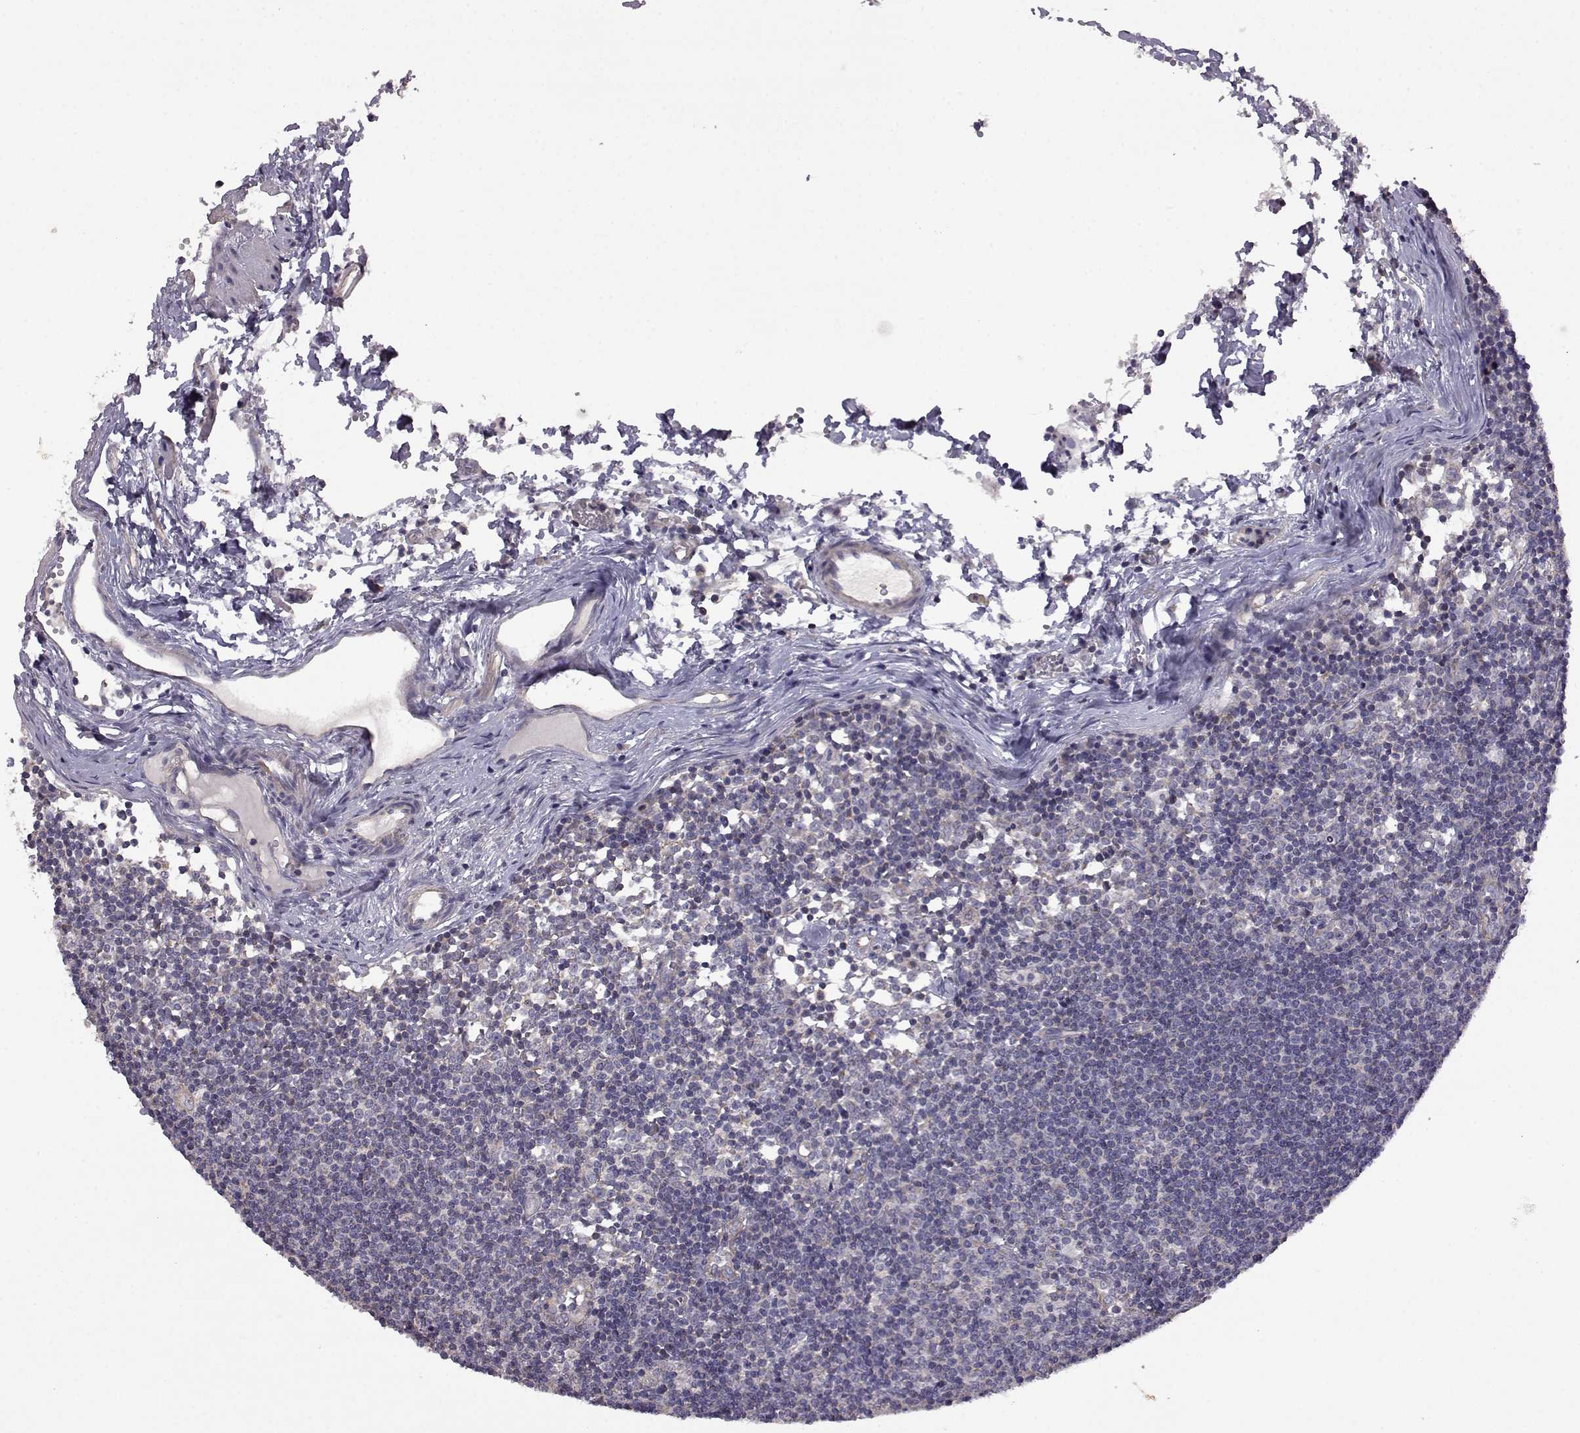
{"staining": {"intensity": "negative", "quantity": "none", "location": "none"}, "tissue": "lymph node", "cell_type": "Germinal center cells", "image_type": "normal", "snomed": [{"axis": "morphology", "description": "Normal tissue, NOS"}, {"axis": "topography", "description": "Lymph node"}], "caption": "Protein analysis of unremarkable lymph node shows no significant positivity in germinal center cells.", "gene": "DDC", "patient": {"sex": "female", "age": 52}}